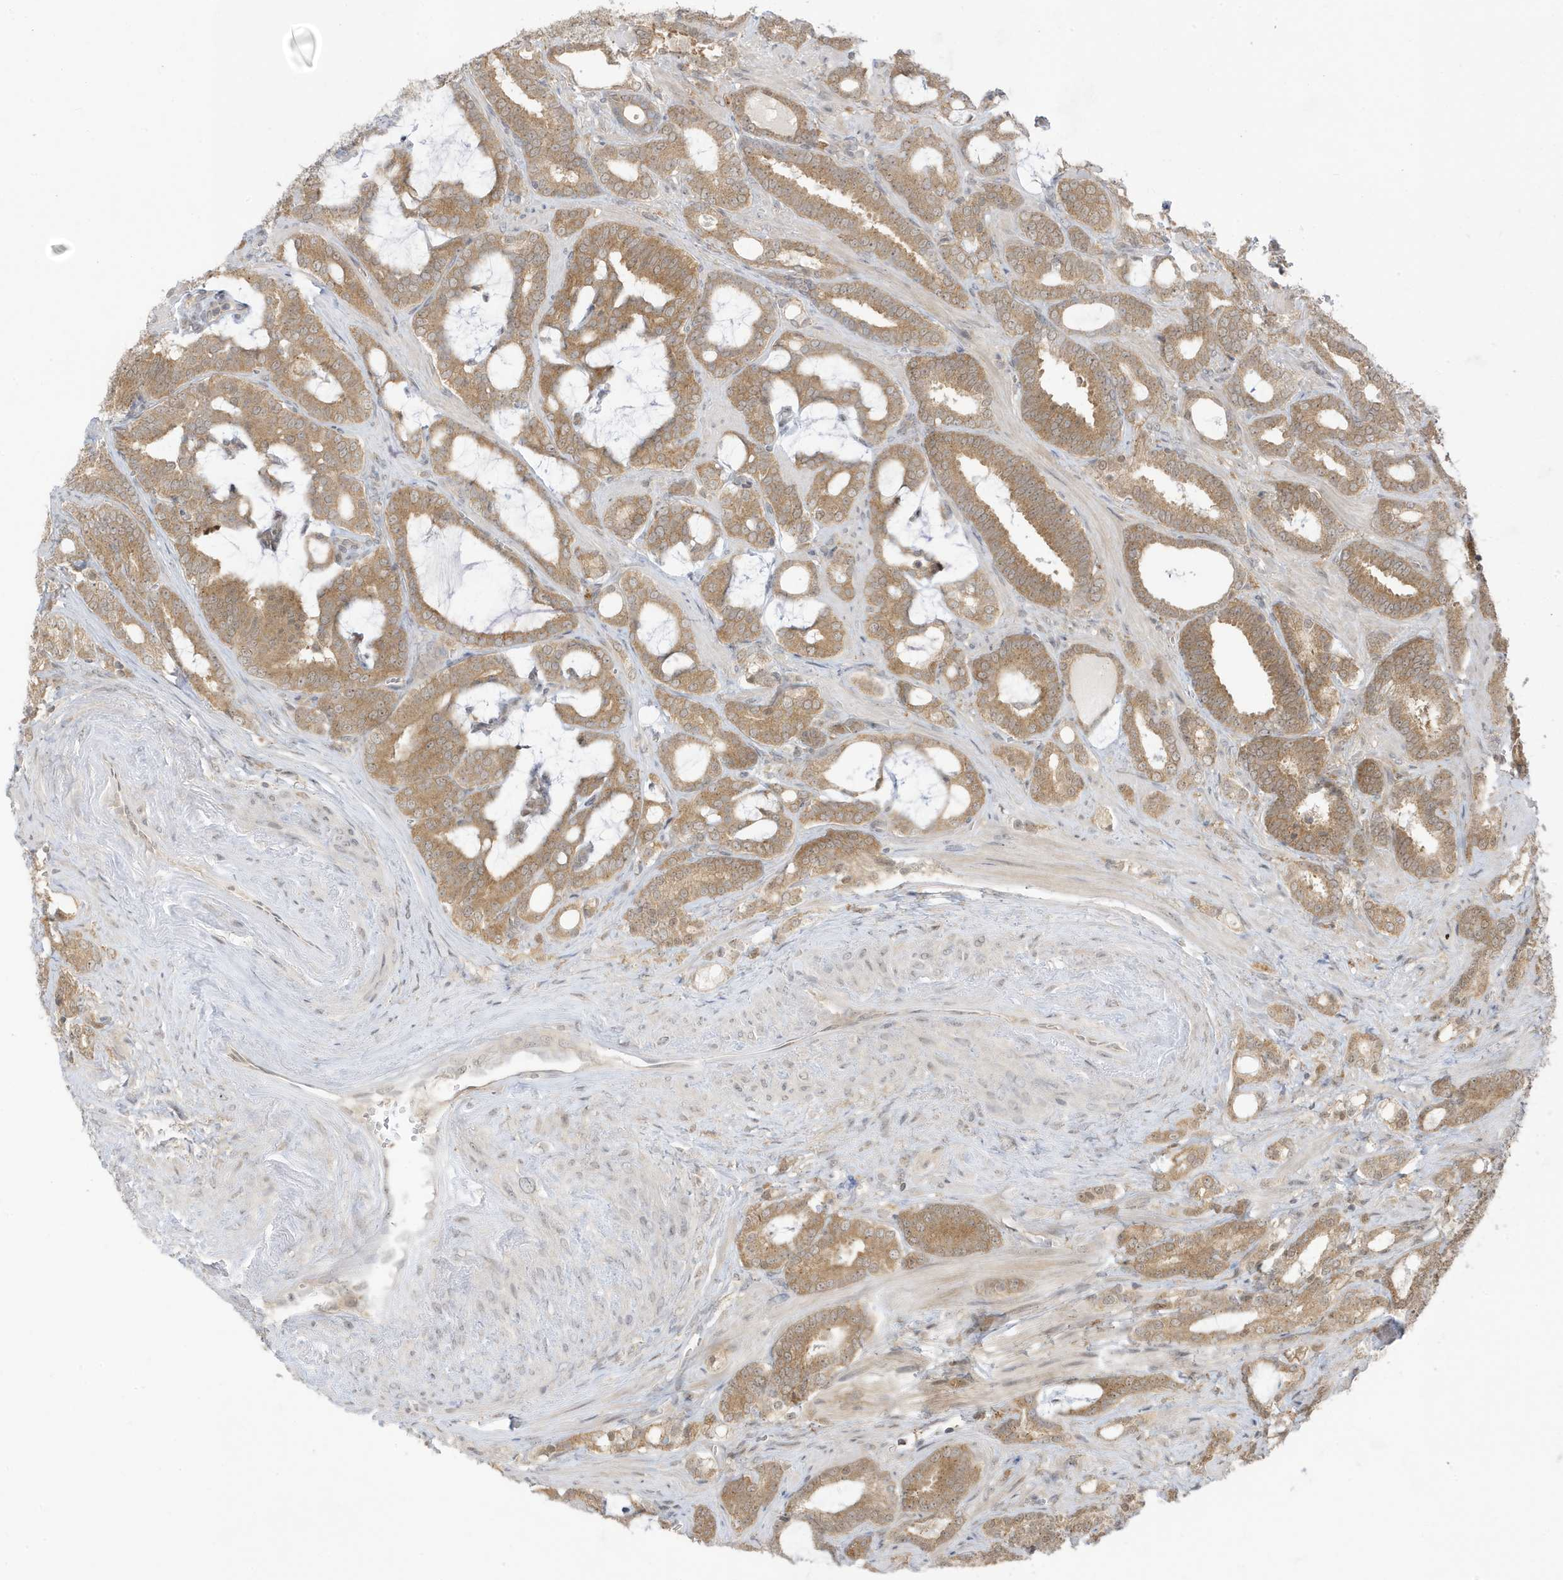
{"staining": {"intensity": "moderate", "quantity": ">75%", "location": "cytoplasmic/membranous"}, "tissue": "prostate cancer", "cell_type": "Tumor cells", "image_type": "cancer", "snomed": [{"axis": "morphology", "description": "Adenocarcinoma, High grade"}, {"axis": "topography", "description": "Prostate and seminal vesicle, NOS"}], "caption": "The image shows a brown stain indicating the presence of a protein in the cytoplasmic/membranous of tumor cells in prostate cancer (adenocarcinoma (high-grade)).", "gene": "TAB3", "patient": {"sex": "male", "age": 67}}